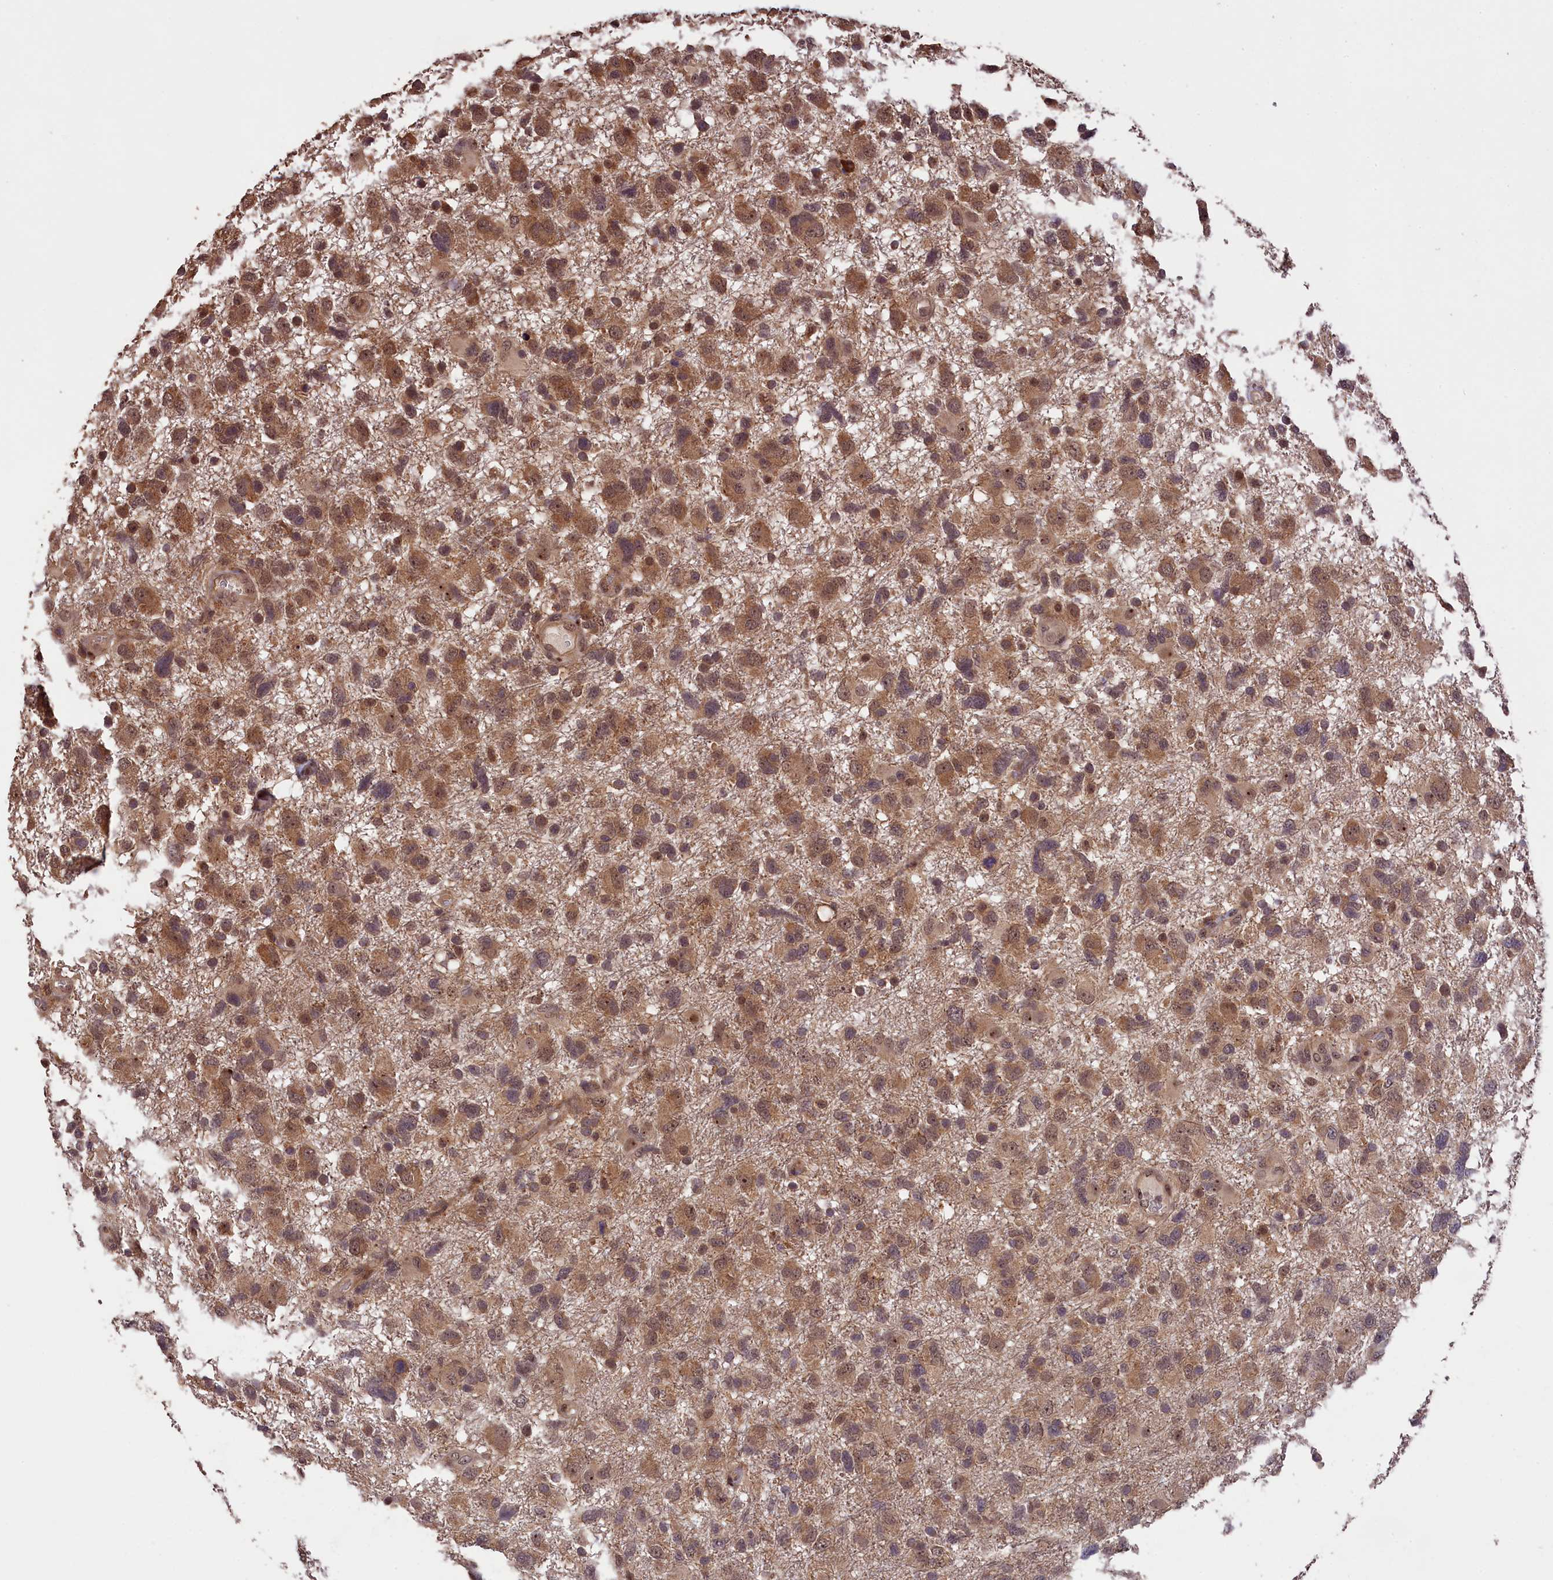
{"staining": {"intensity": "moderate", "quantity": ">75%", "location": "cytoplasmic/membranous,nuclear"}, "tissue": "glioma", "cell_type": "Tumor cells", "image_type": "cancer", "snomed": [{"axis": "morphology", "description": "Glioma, malignant, High grade"}, {"axis": "topography", "description": "Brain"}], "caption": "Protein staining of malignant glioma (high-grade) tissue reveals moderate cytoplasmic/membranous and nuclear expression in about >75% of tumor cells.", "gene": "PHAF1", "patient": {"sex": "male", "age": 61}}